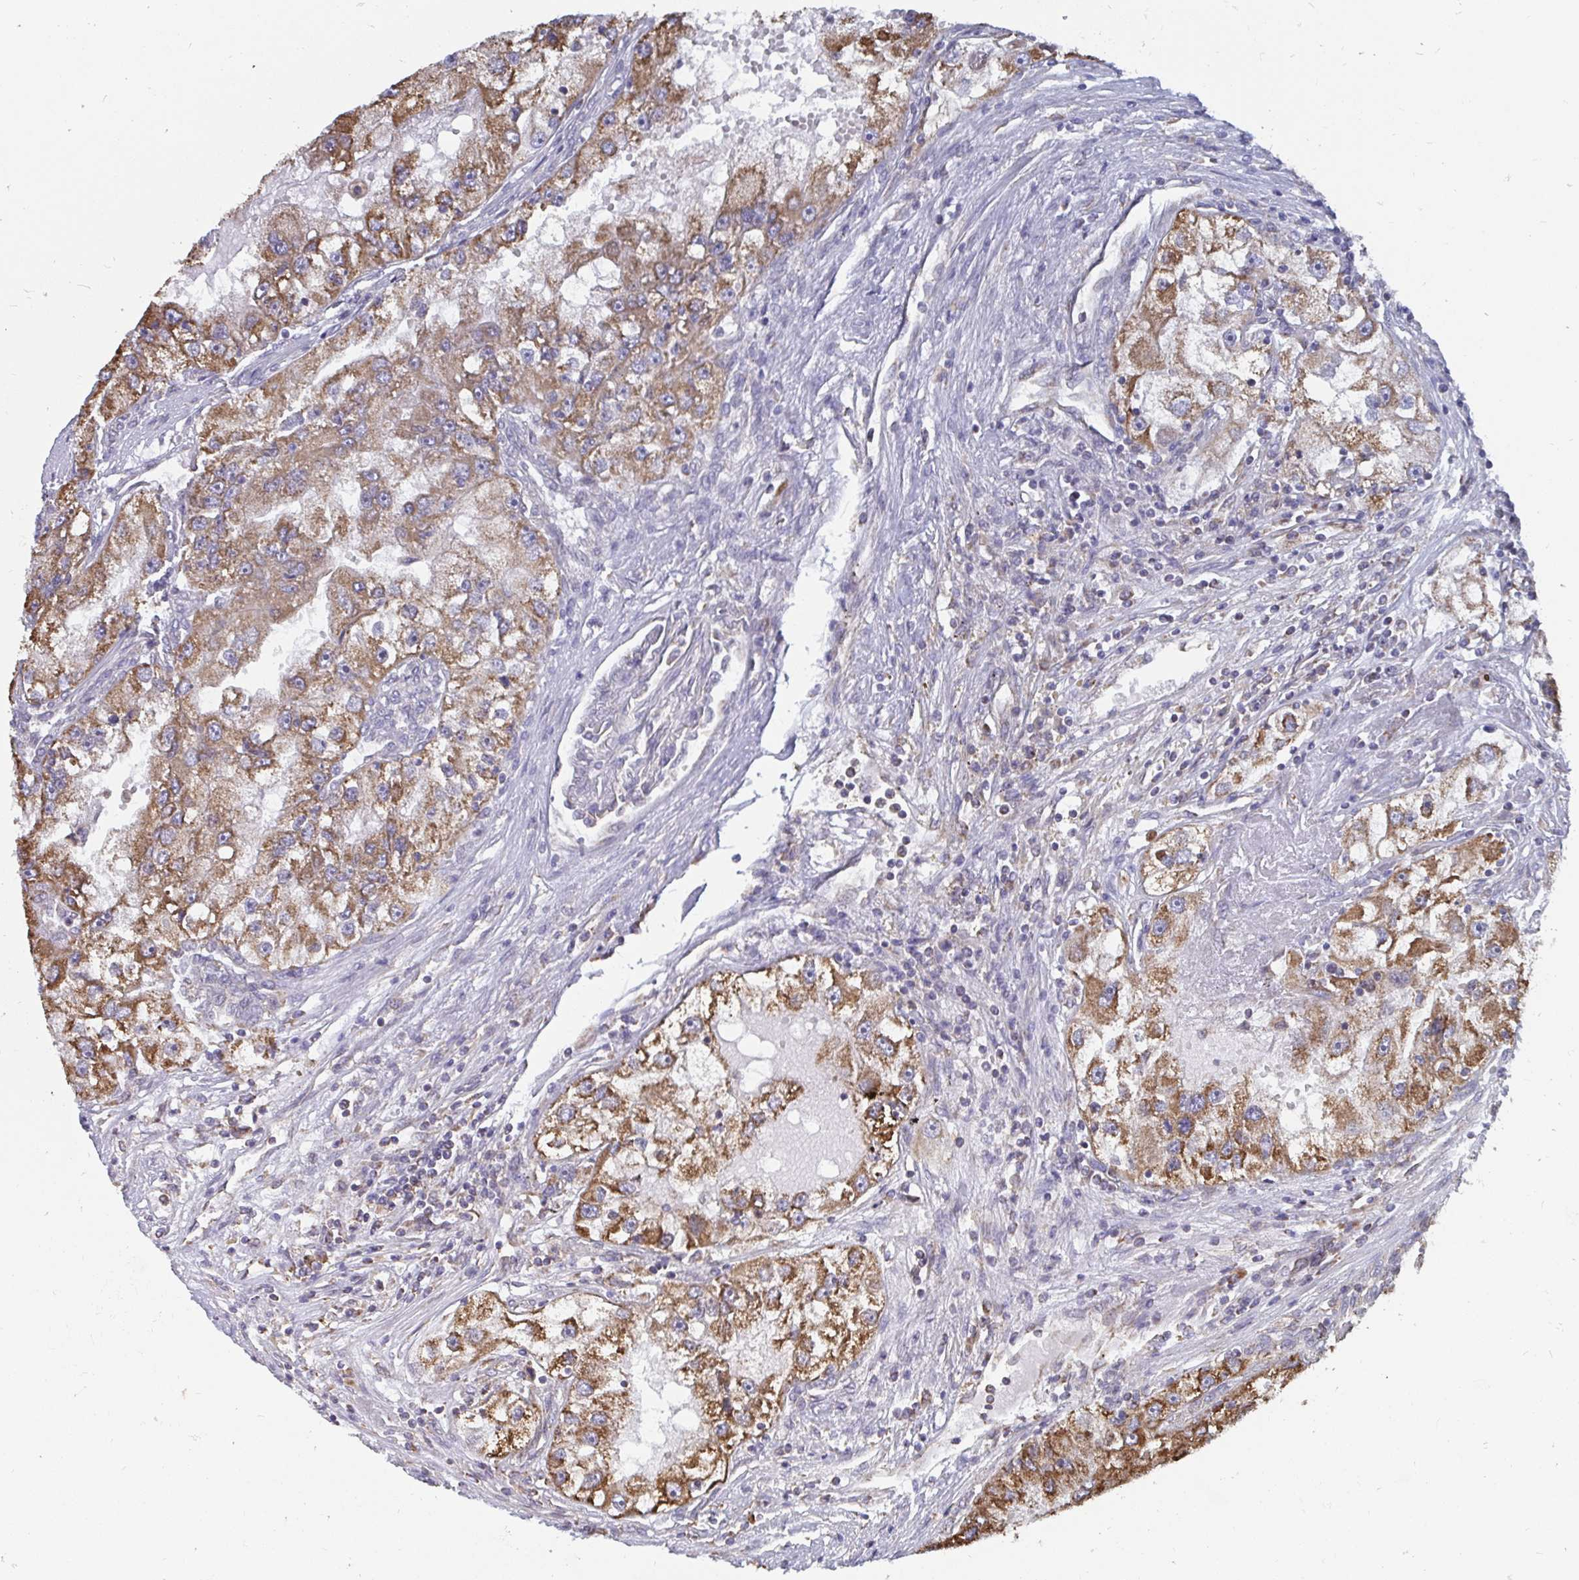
{"staining": {"intensity": "moderate", "quantity": ">75%", "location": "cytoplasmic/membranous"}, "tissue": "renal cancer", "cell_type": "Tumor cells", "image_type": "cancer", "snomed": [{"axis": "morphology", "description": "Adenocarcinoma, NOS"}, {"axis": "topography", "description": "Kidney"}], "caption": "Protein staining of renal cancer tissue exhibits moderate cytoplasmic/membranous expression in about >75% of tumor cells.", "gene": "ELAVL1", "patient": {"sex": "male", "age": 63}}